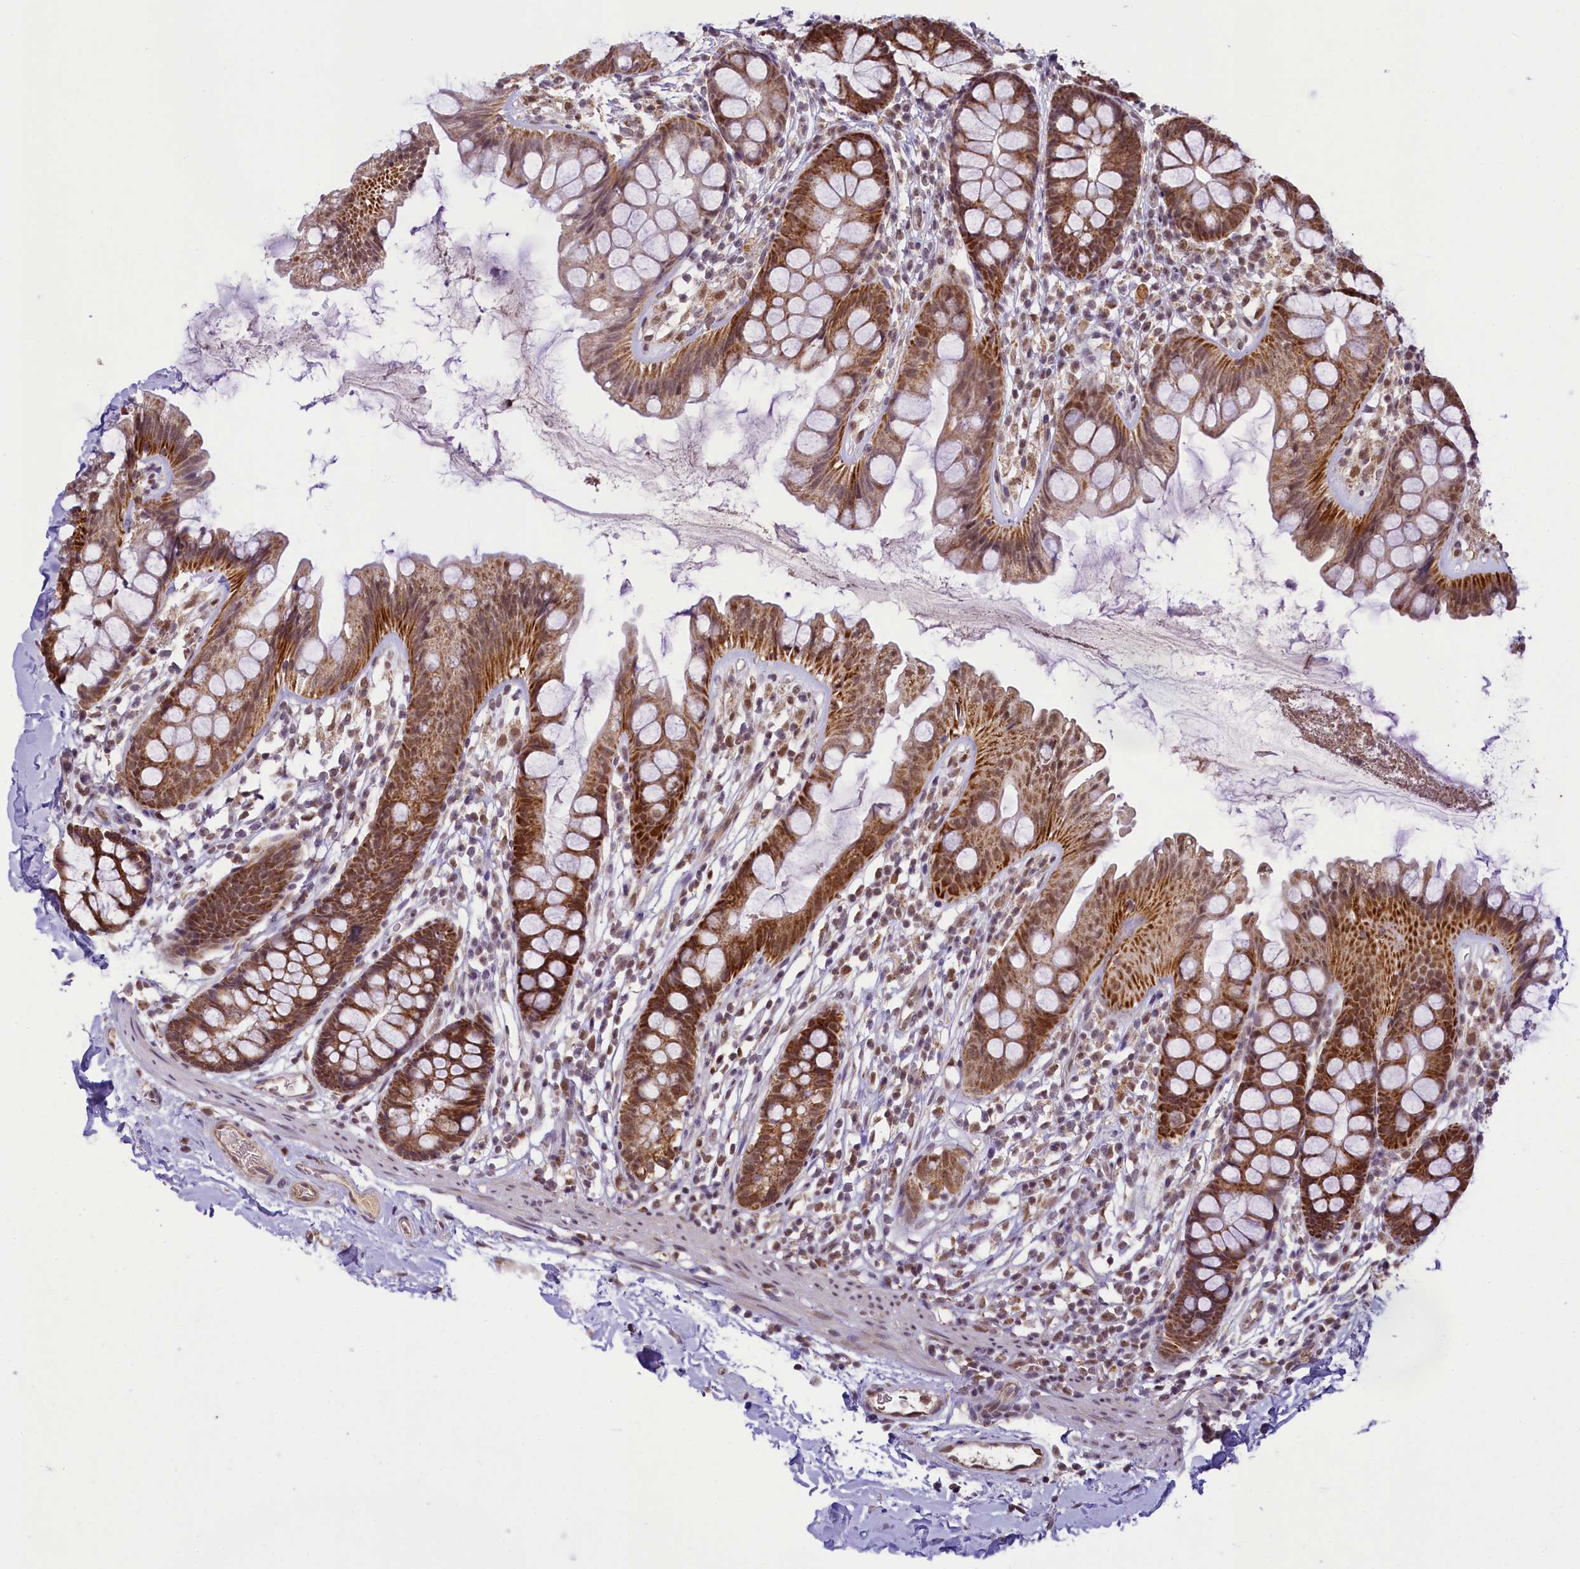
{"staining": {"intensity": "weak", "quantity": ">75%", "location": "nuclear"}, "tissue": "colon", "cell_type": "Endothelial cells", "image_type": "normal", "snomed": [{"axis": "morphology", "description": "Normal tissue, NOS"}, {"axis": "topography", "description": "Colon"}], "caption": "Immunohistochemical staining of benign human colon reveals >75% levels of weak nuclear protein expression in approximately >75% of endothelial cells.", "gene": "PAF1", "patient": {"sex": "female", "age": 62}}